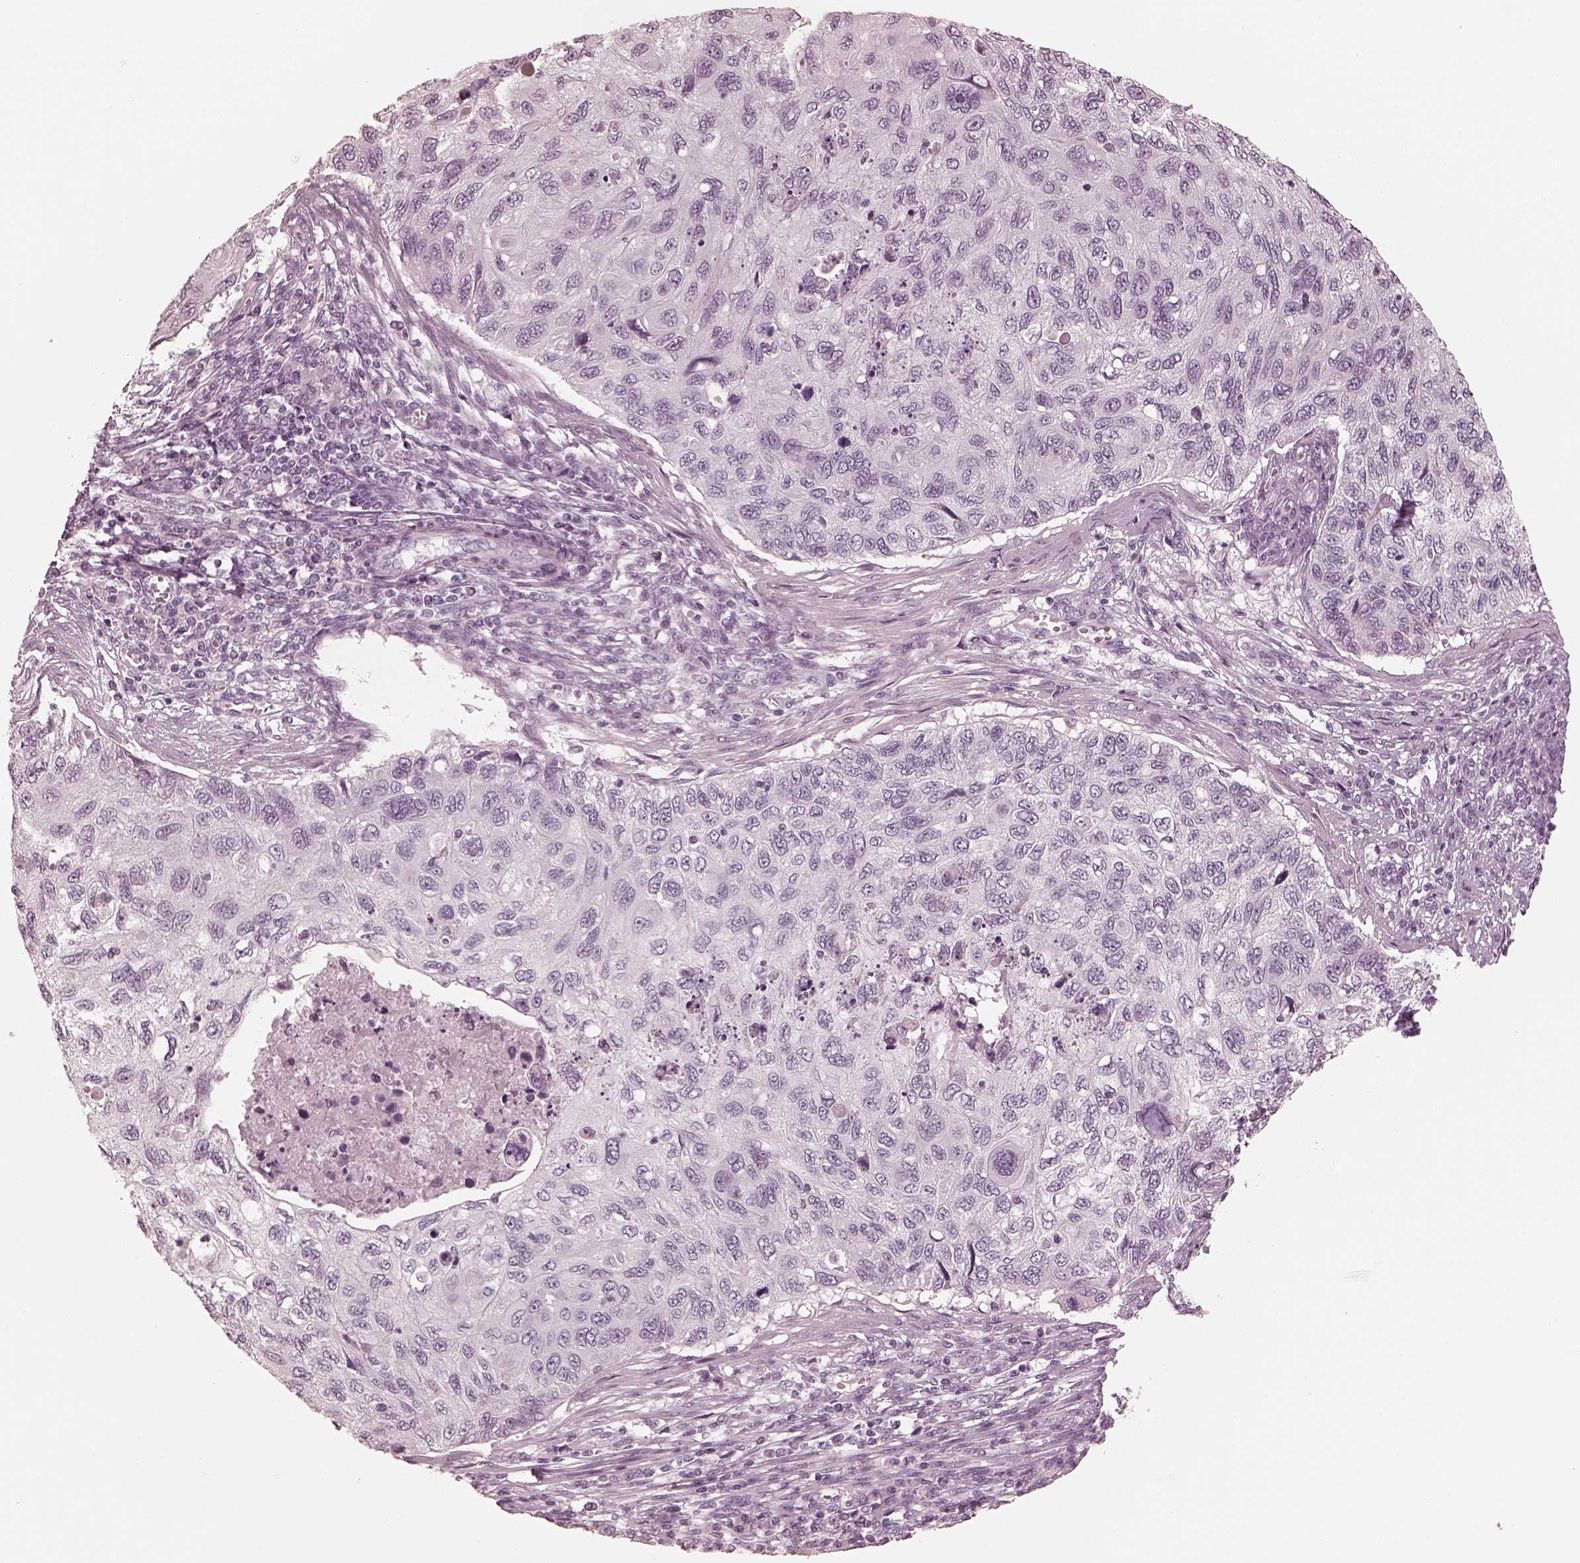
{"staining": {"intensity": "negative", "quantity": "none", "location": "none"}, "tissue": "cervical cancer", "cell_type": "Tumor cells", "image_type": "cancer", "snomed": [{"axis": "morphology", "description": "Squamous cell carcinoma, NOS"}, {"axis": "topography", "description": "Cervix"}], "caption": "Cervical cancer (squamous cell carcinoma) was stained to show a protein in brown. There is no significant positivity in tumor cells.", "gene": "CALR3", "patient": {"sex": "female", "age": 70}}